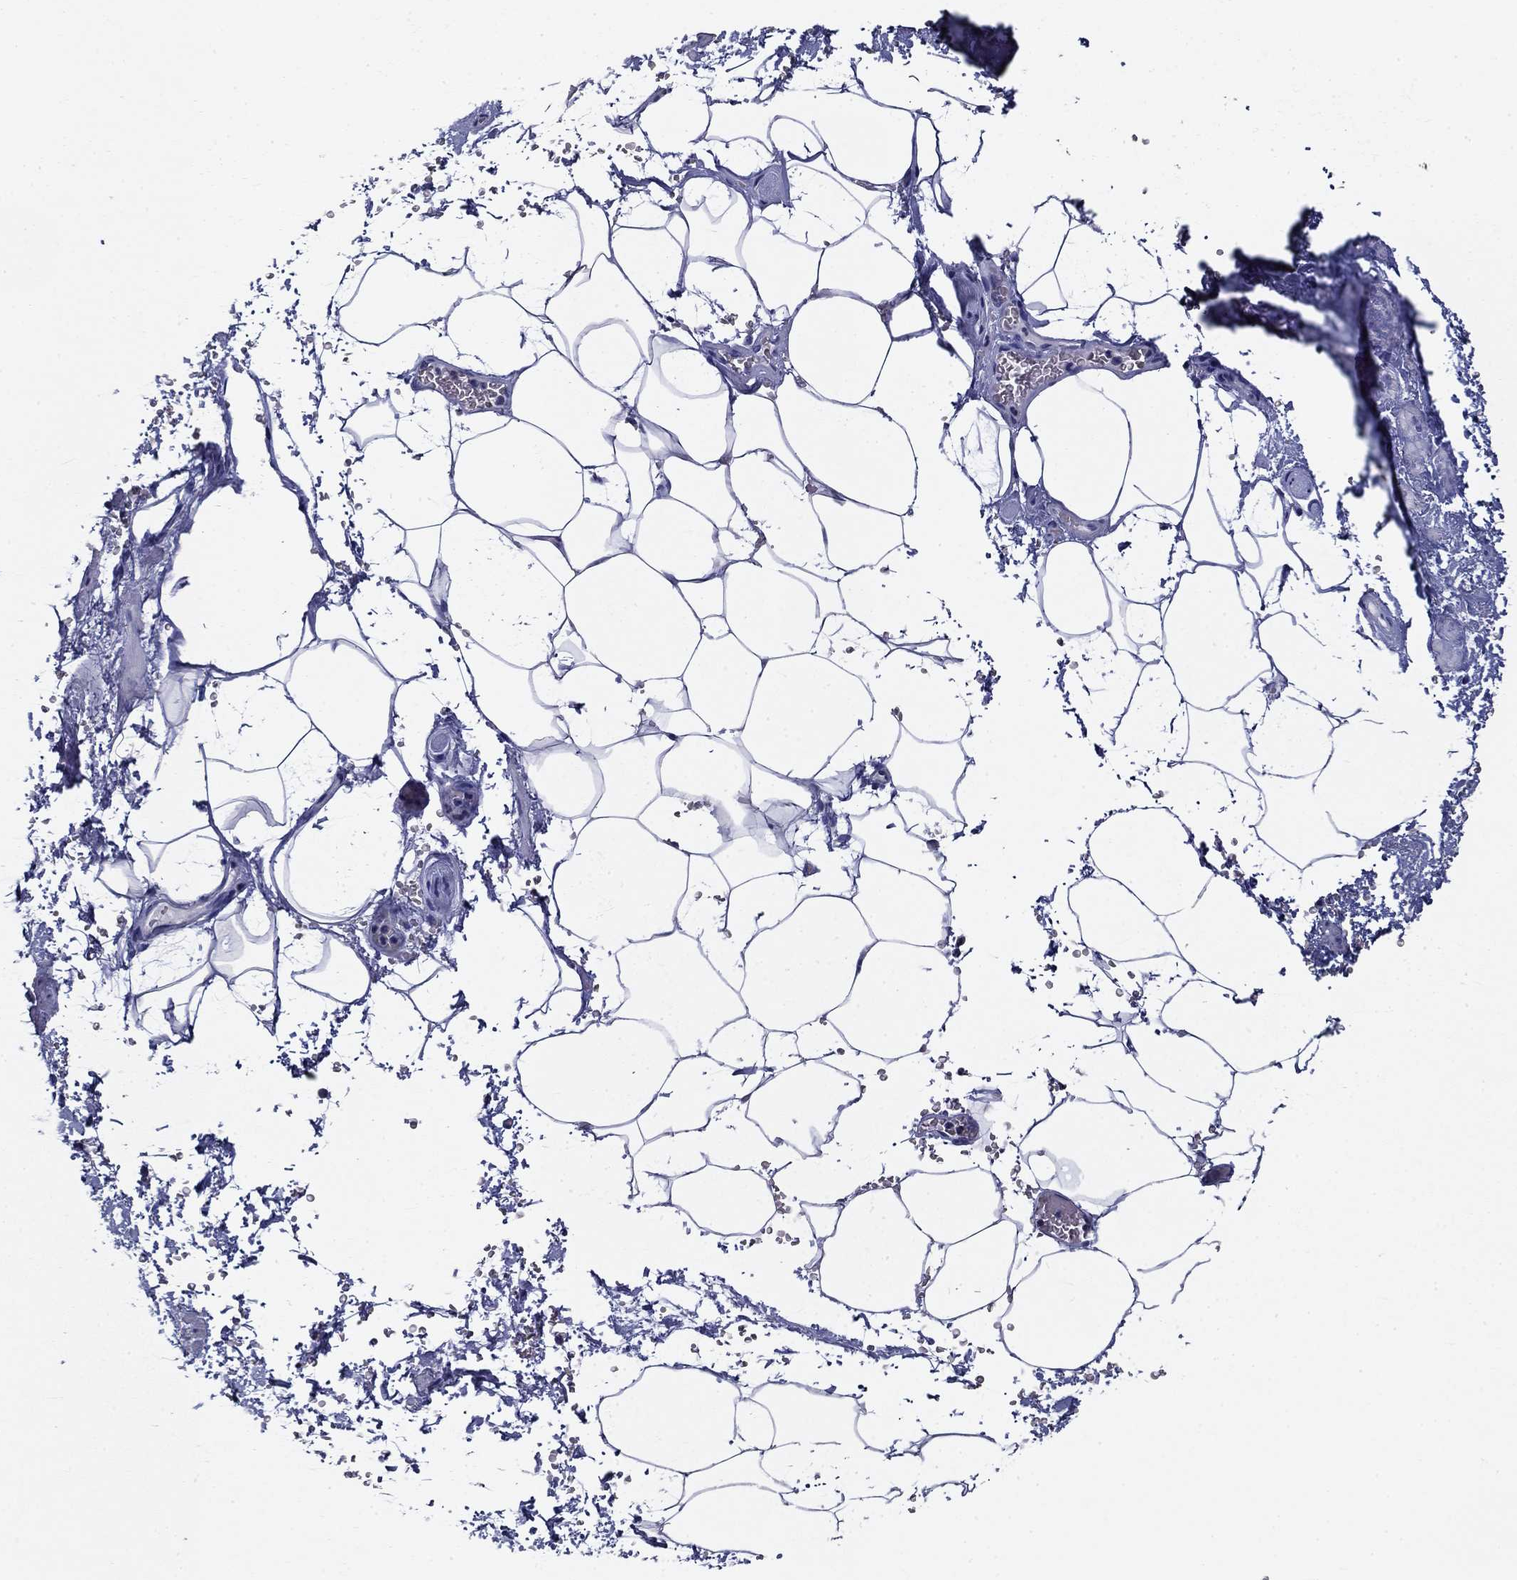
{"staining": {"intensity": "negative", "quantity": "none", "location": "none"}, "tissue": "adipose tissue", "cell_type": "Adipocytes", "image_type": "normal", "snomed": [{"axis": "morphology", "description": "Normal tissue, NOS"}, {"axis": "topography", "description": "Soft tissue"}, {"axis": "topography", "description": "Adipose tissue"}, {"axis": "topography", "description": "Vascular tissue"}, {"axis": "topography", "description": "Peripheral nerve tissue"}], "caption": "The photomicrograph shows no staining of adipocytes in unremarkable adipose tissue.", "gene": "POU2F2", "patient": {"sex": "male", "age": 68}}